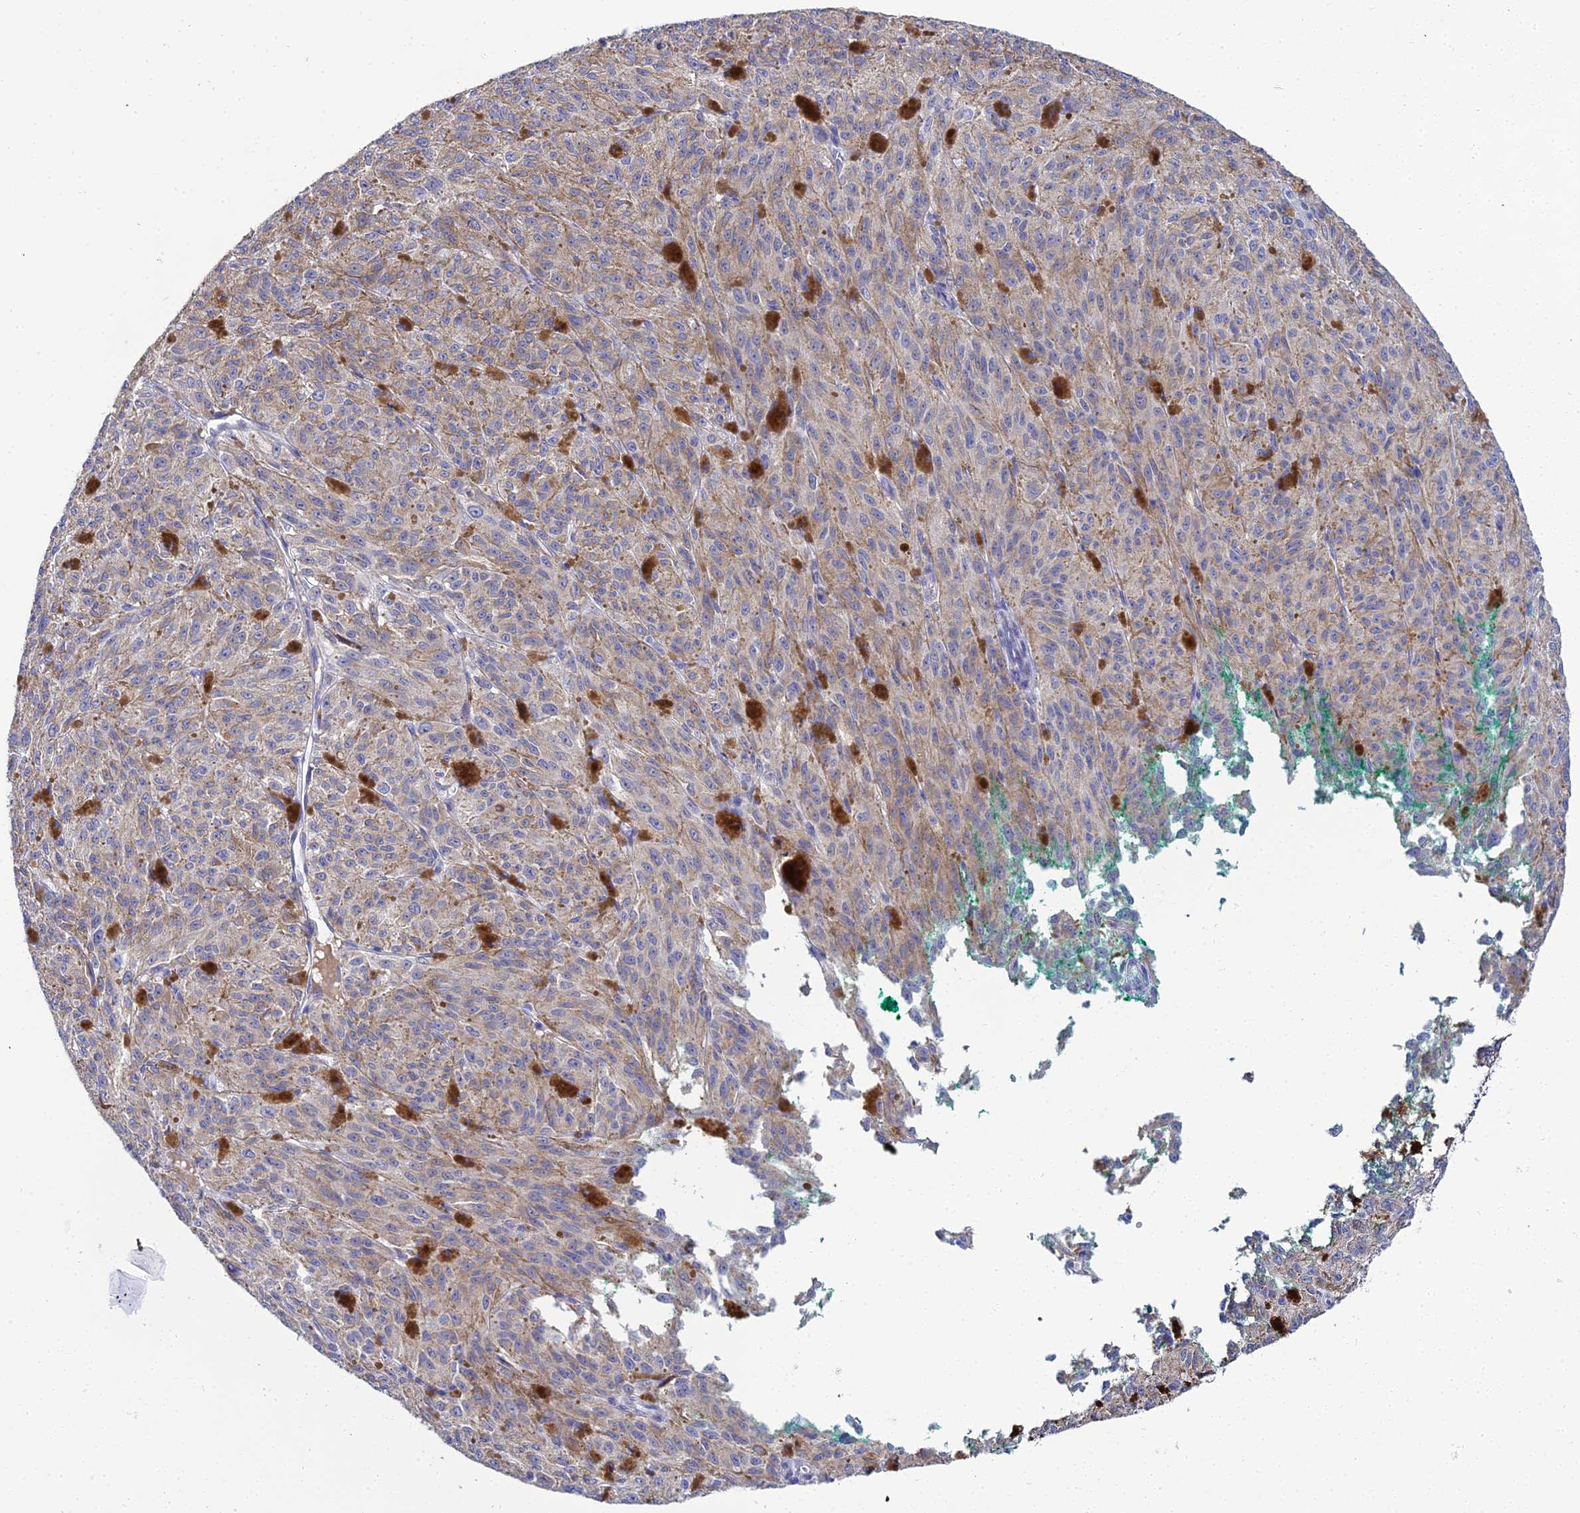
{"staining": {"intensity": "weak", "quantity": ">75%", "location": "cytoplasmic/membranous"}, "tissue": "melanoma", "cell_type": "Tumor cells", "image_type": "cancer", "snomed": [{"axis": "morphology", "description": "Malignant melanoma, NOS"}, {"axis": "topography", "description": "Skin"}], "caption": "Protein staining displays weak cytoplasmic/membranous expression in about >75% of tumor cells in melanoma.", "gene": "ZXDA", "patient": {"sex": "female", "age": 52}}